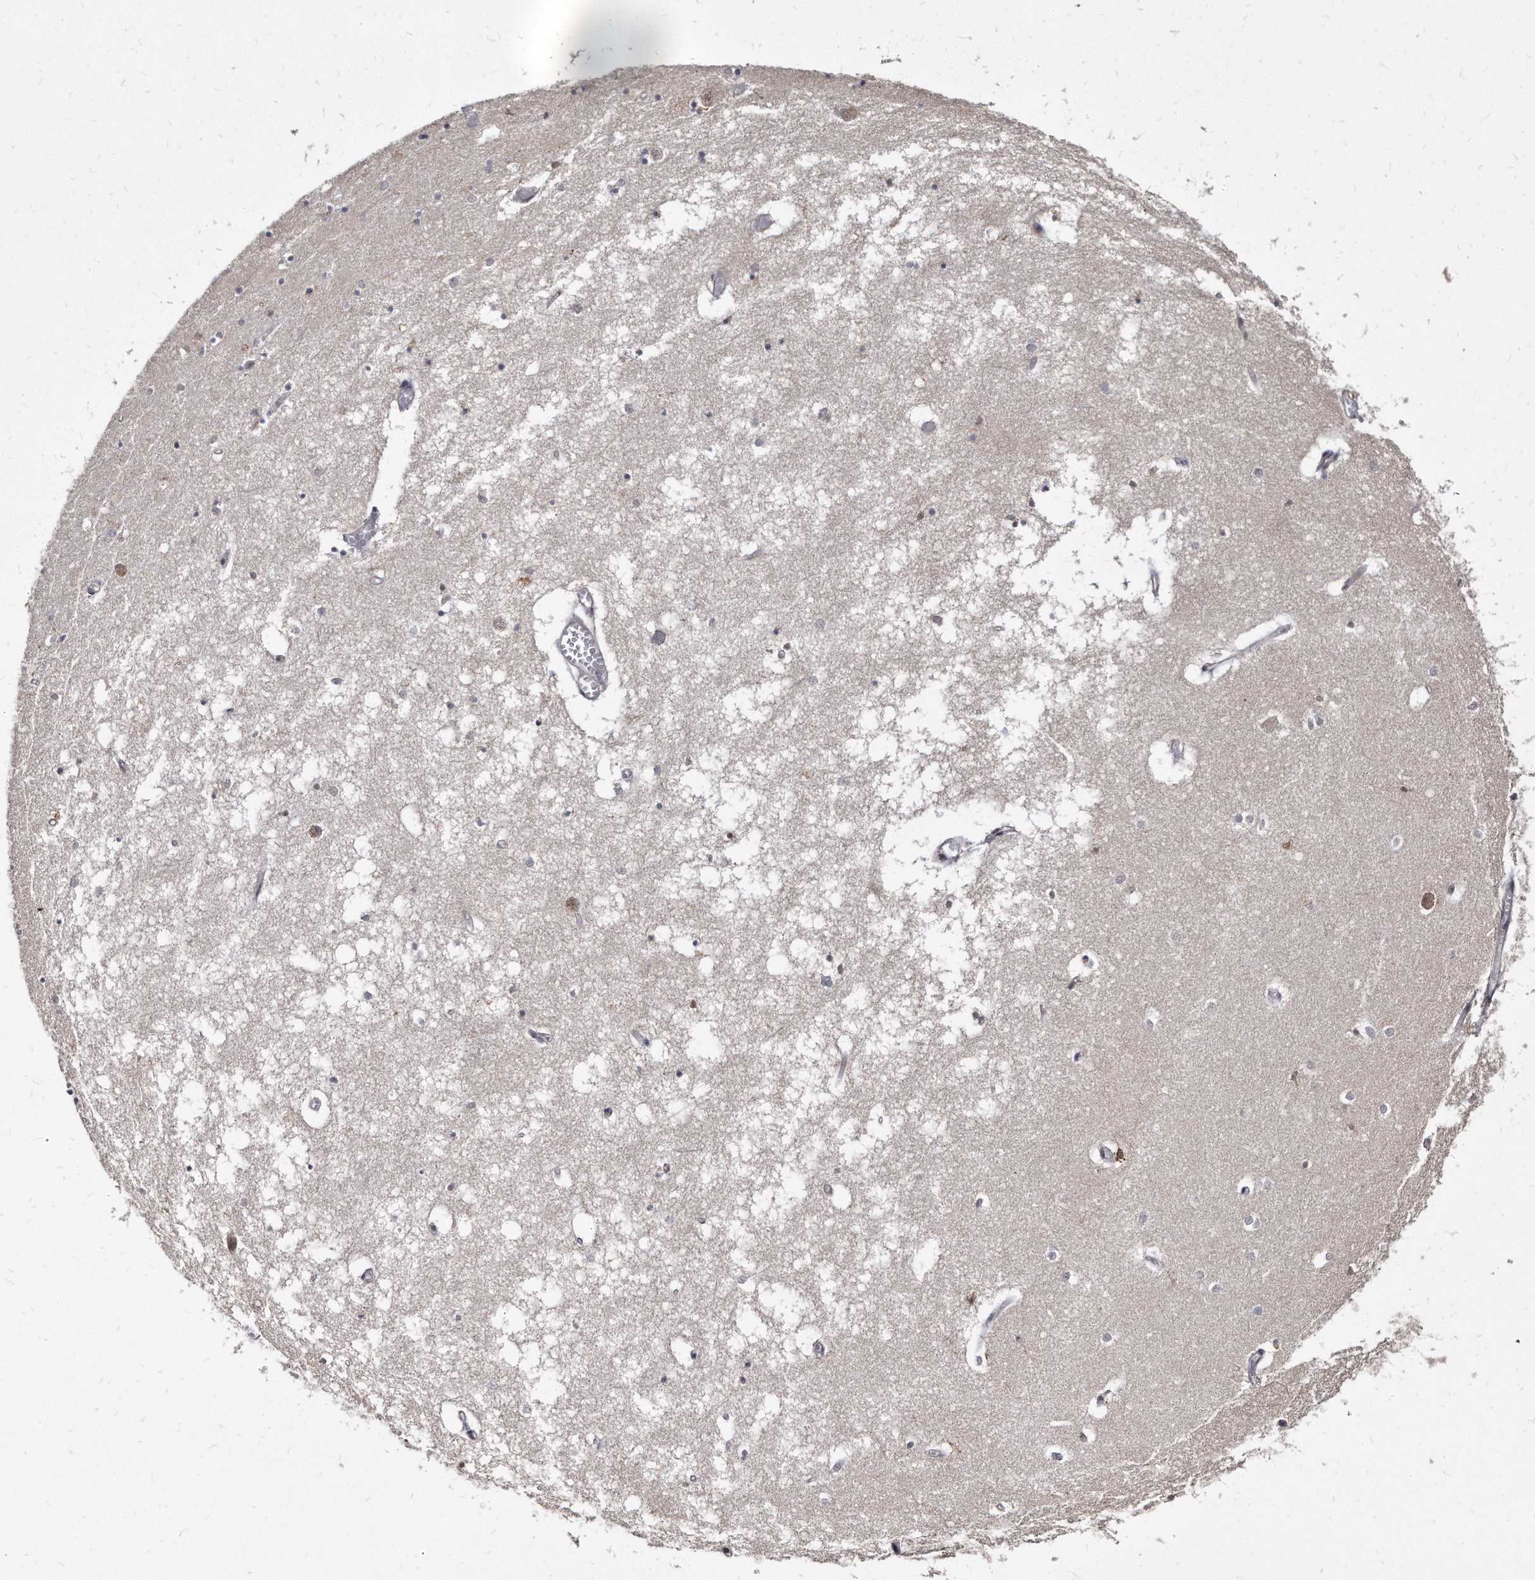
{"staining": {"intensity": "negative", "quantity": "none", "location": "none"}, "tissue": "hippocampus", "cell_type": "Glial cells", "image_type": "normal", "snomed": [{"axis": "morphology", "description": "Normal tissue, NOS"}, {"axis": "topography", "description": "Hippocampus"}], "caption": "High magnification brightfield microscopy of benign hippocampus stained with DAB (brown) and counterstained with hematoxylin (blue): glial cells show no significant expression. Nuclei are stained in blue.", "gene": "KLHDC3", "patient": {"sex": "male", "age": 70}}